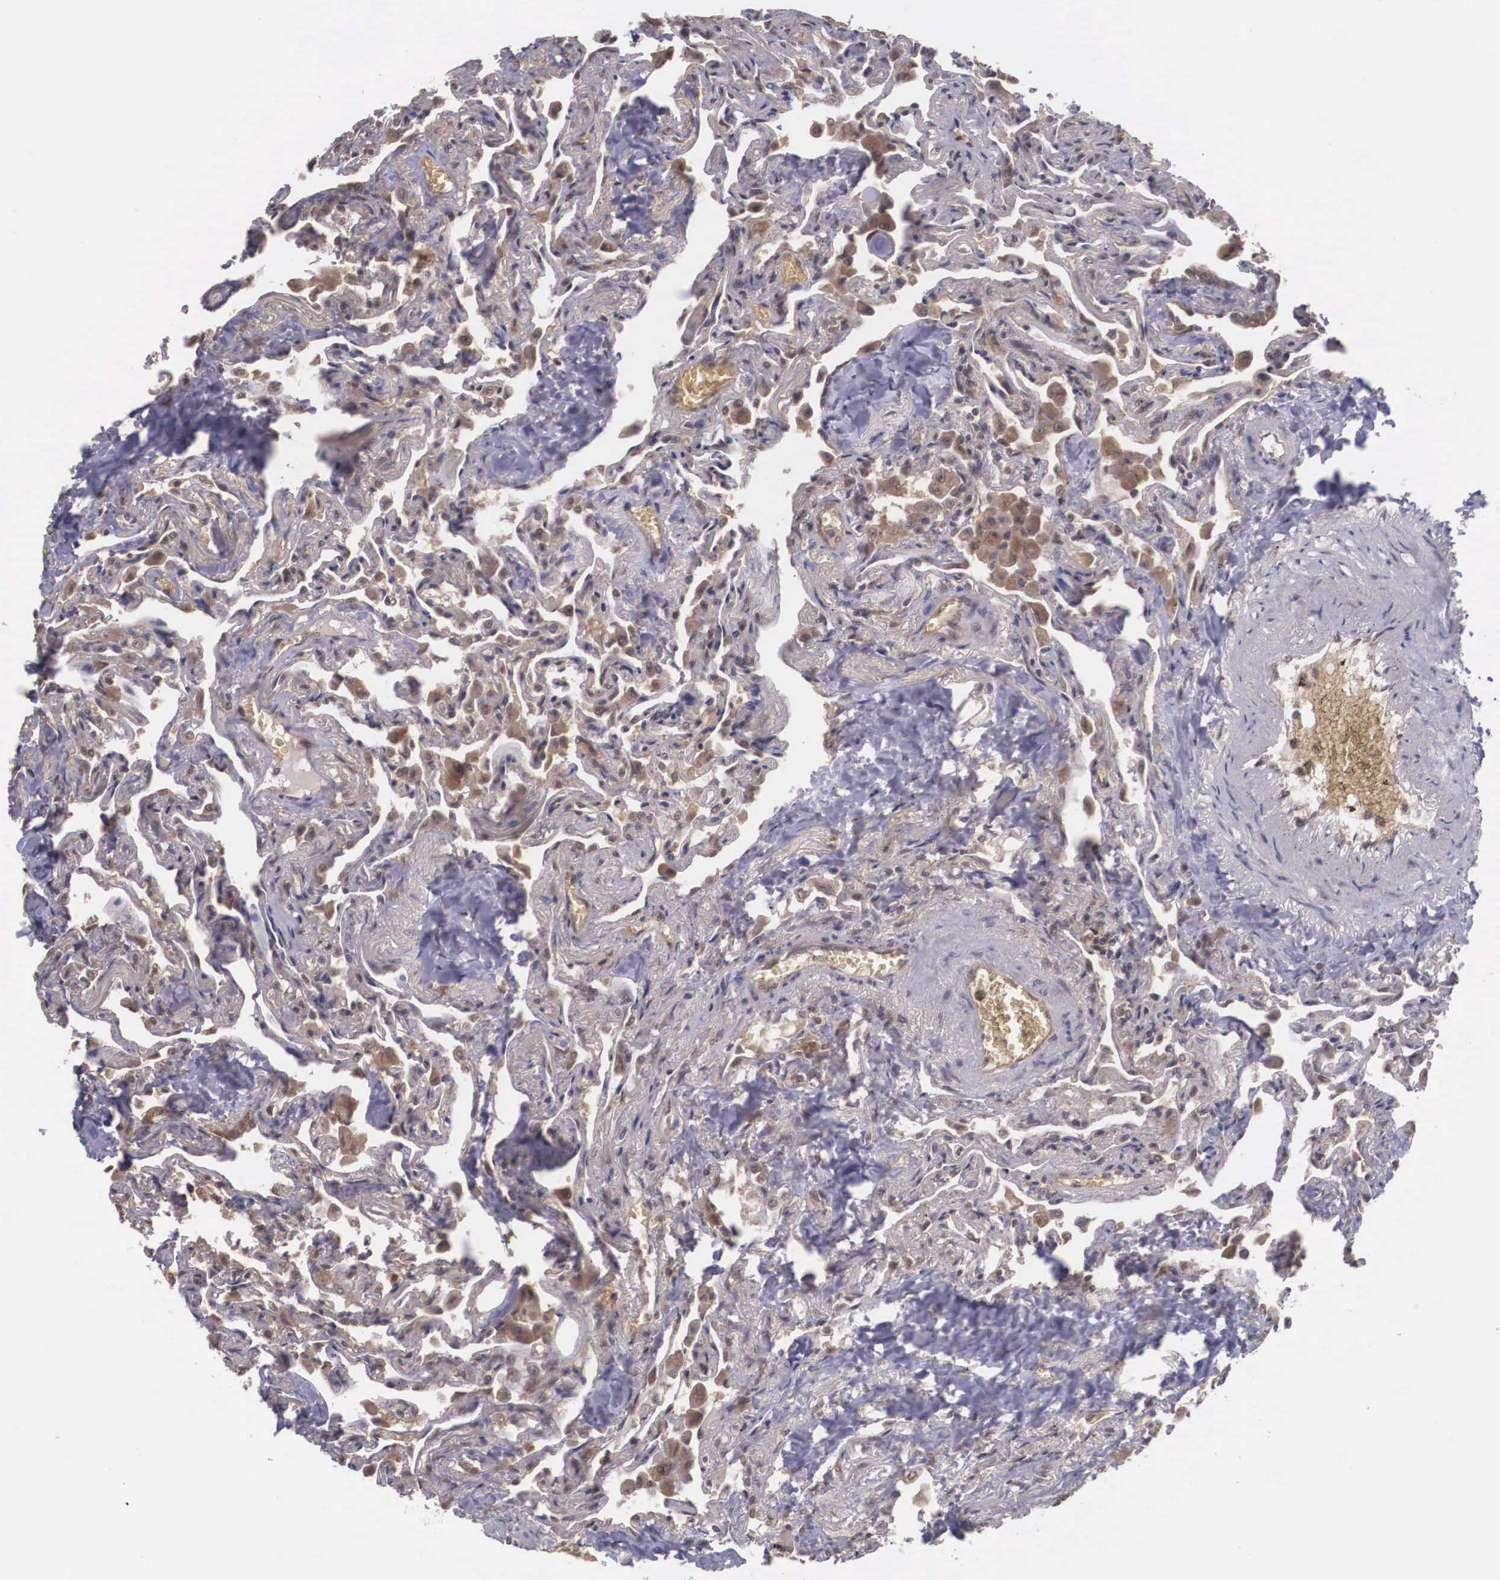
{"staining": {"intensity": "weak", "quantity": ">75%", "location": "cytoplasmic/membranous"}, "tissue": "lung", "cell_type": "Alveolar cells", "image_type": "normal", "snomed": [{"axis": "morphology", "description": "Normal tissue, NOS"}, {"axis": "topography", "description": "Lung"}], "caption": "Immunohistochemical staining of normal human lung exhibits weak cytoplasmic/membranous protein staining in about >75% of alveolar cells. Nuclei are stained in blue.", "gene": "VASH1", "patient": {"sex": "male", "age": 73}}